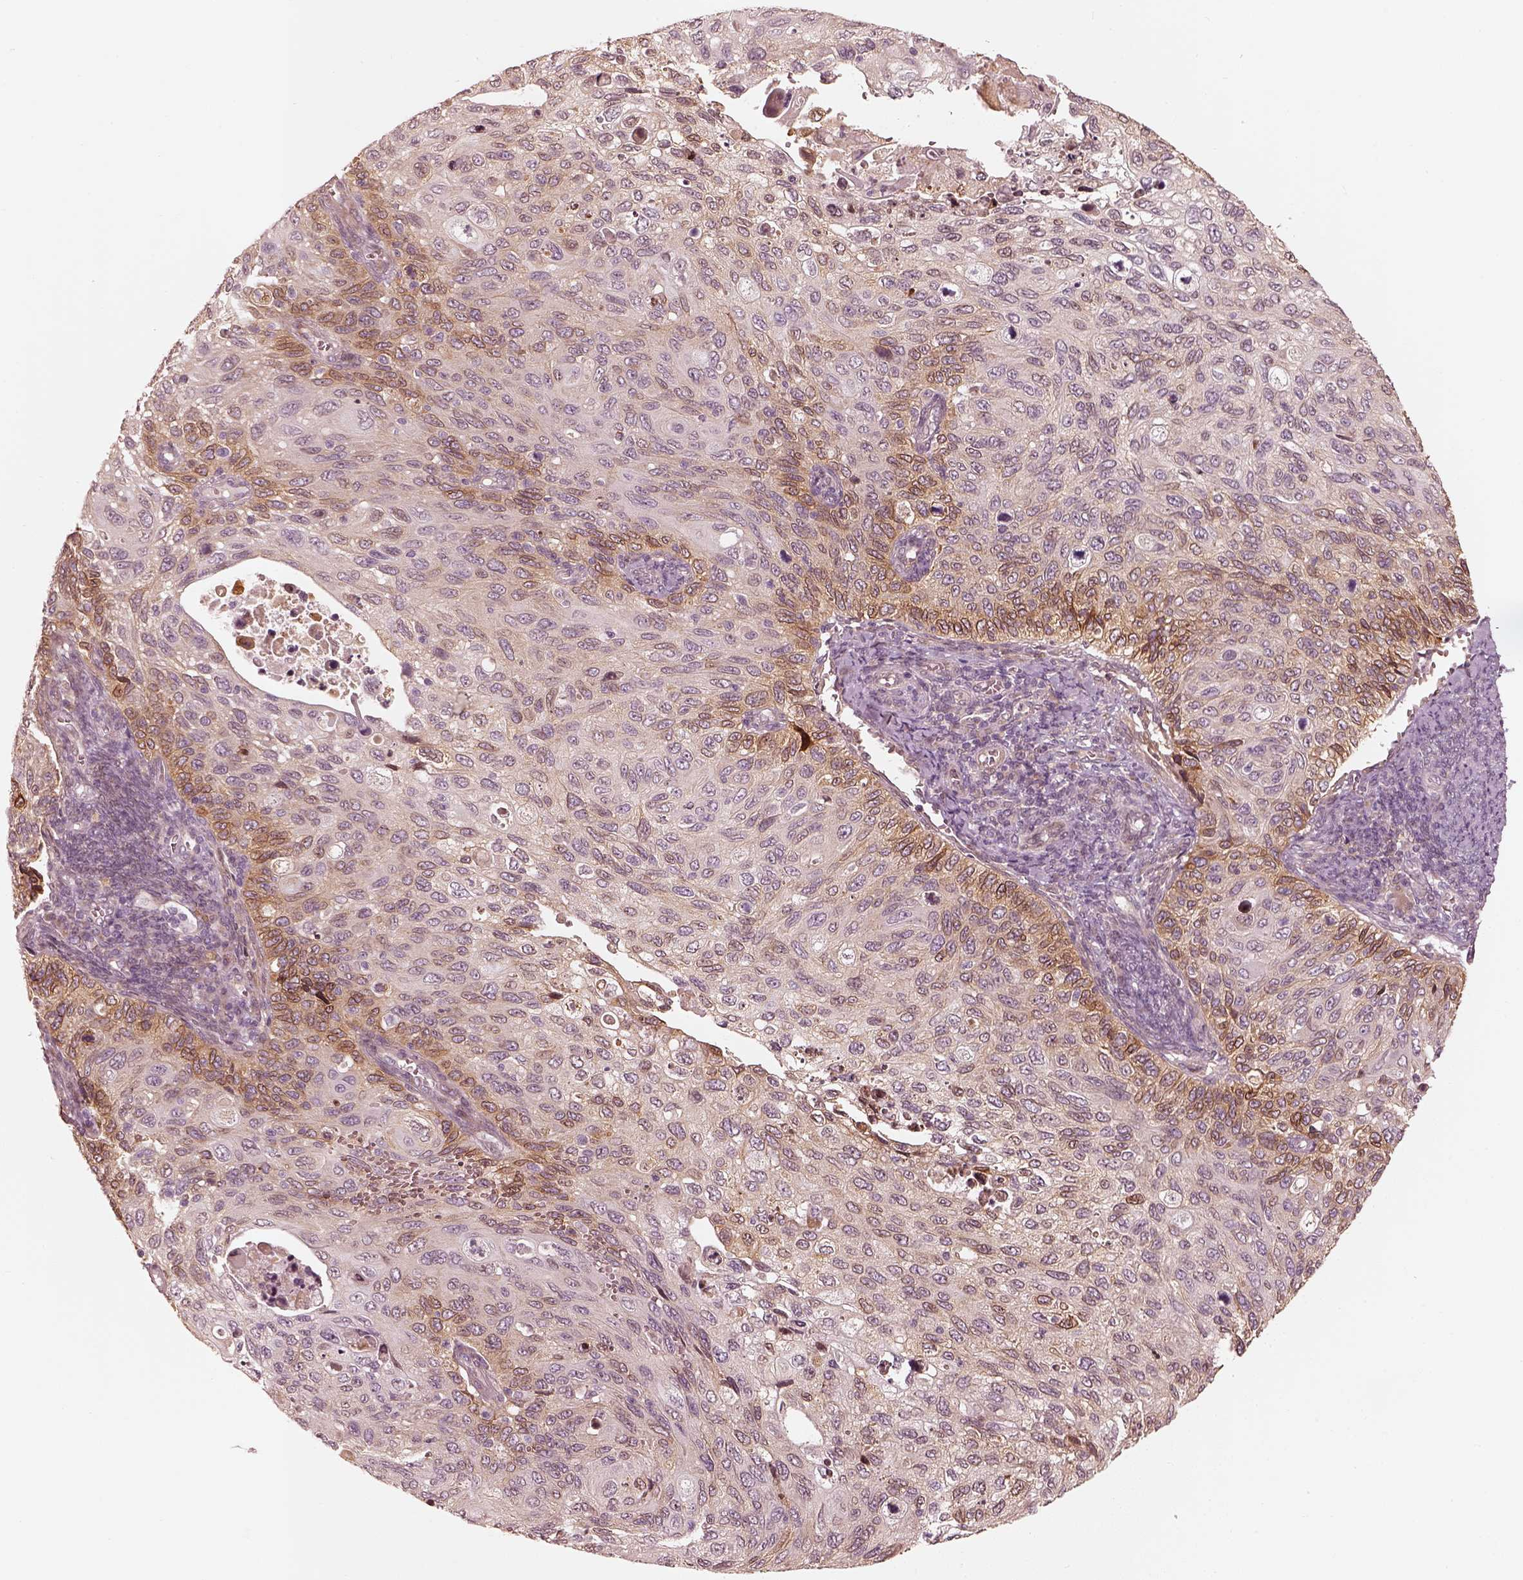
{"staining": {"intensity": "moderate", "quantity": "<25%", "location": "cytoplasmic/membranous"}, "tissue": "cervical cancer", "cell_type": "Tumor cells", "image_type": "cancer", "snomed": [{"axis": "morphology", "description": "Squamous cell carcinoma, NOS"}, {"axis": "topography", "description": "Cervix"}], "caption": "Immunohistochemical staining of human squamous cell carcinoma (cervical) reveals low levels of moderate cytoplasmic/membranous expression in about <25% of tumor cells.", "gene": "WLS", "patient": {"sex": "female", "age": 70}}